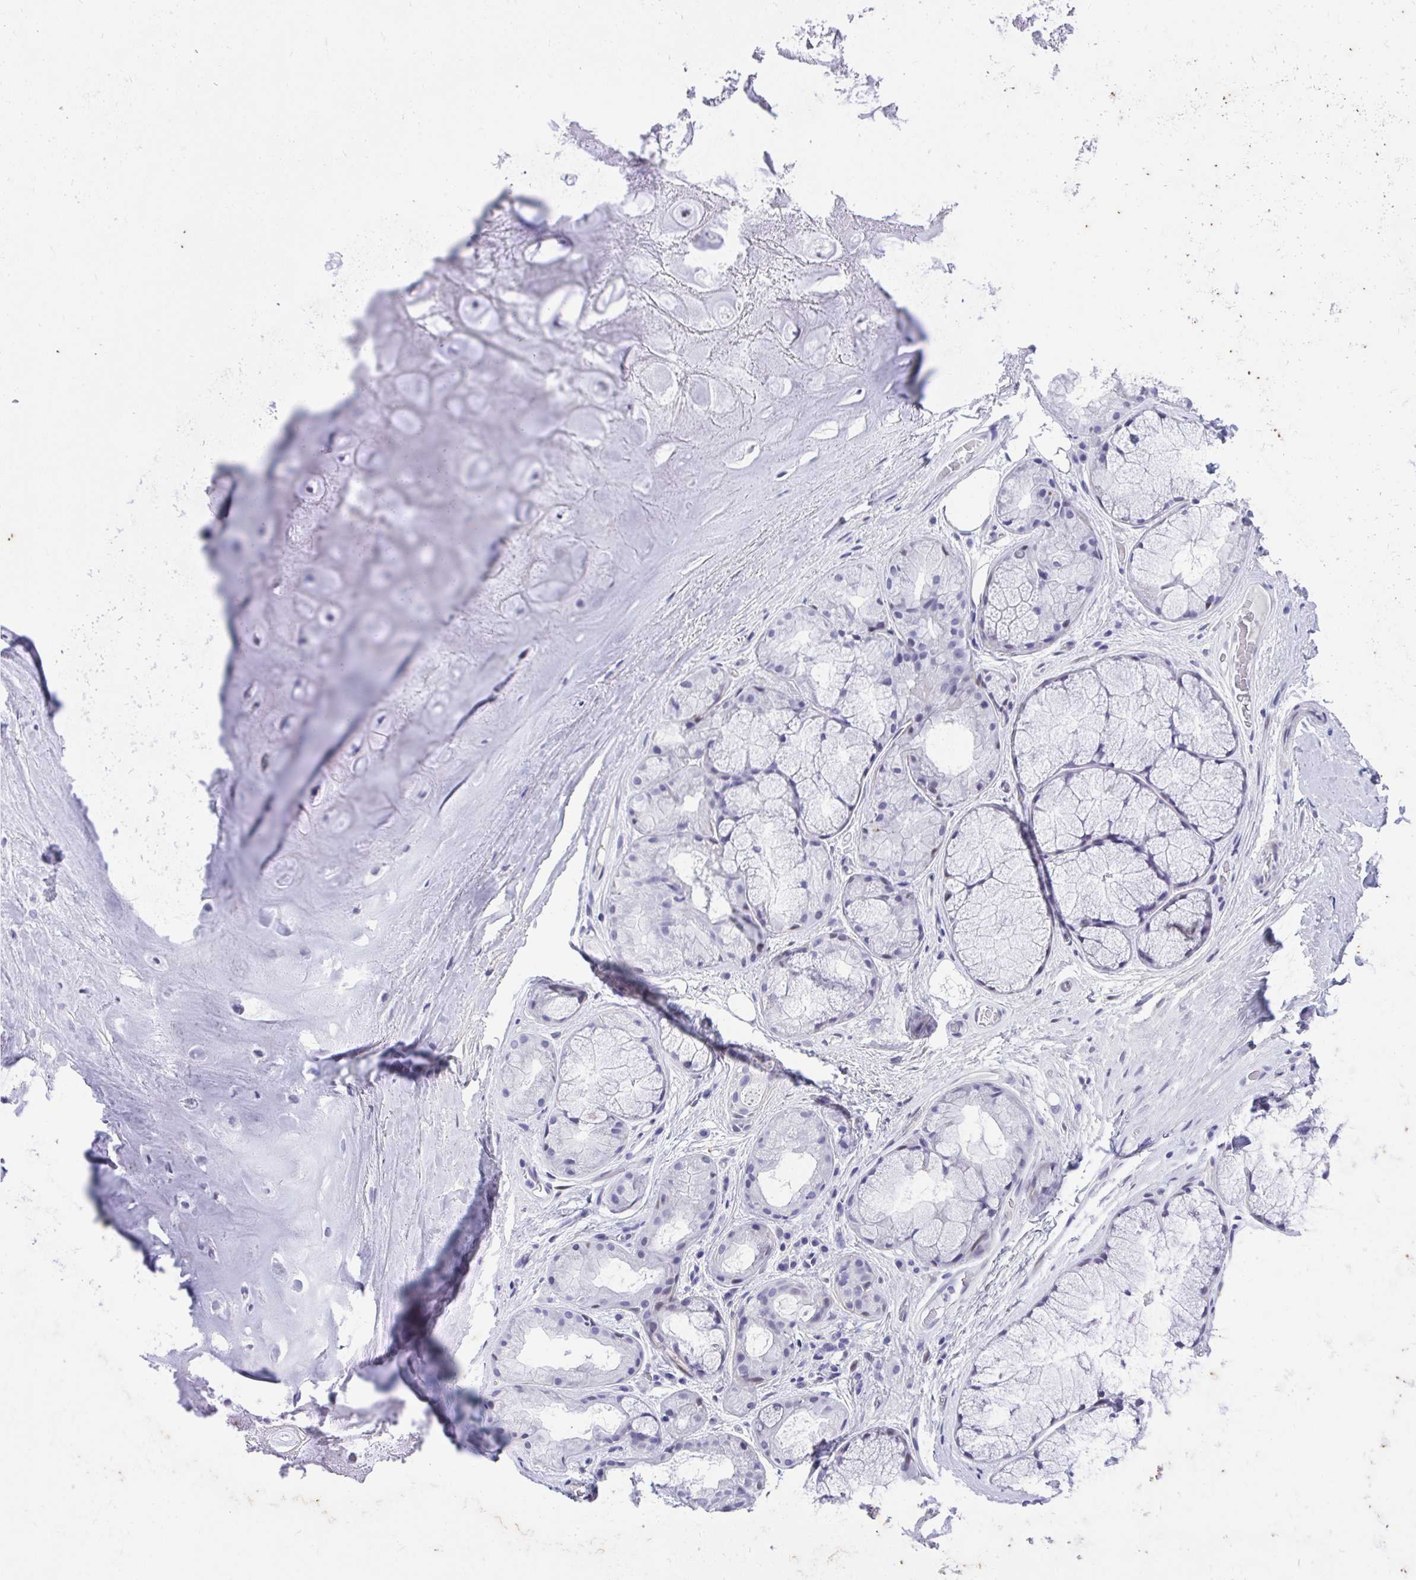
{"staining": {"intensity": "negative", "quantity": "none", "location": "none"}, "tissue": "soft tissue", "cell_type": "Chondrocytes", "image_type": "normal", "snomed": [{"axis": "morphology", "description": "Normal tissue, NOS"}, {"axis": "topography", "description": "Lymph node"}, {"axis": "topography", "description": "Cartilage tissue"}, {"axis": "topography", "description": "Nasopharynx"}], "caption": "DAB (3,3'-diaminobenzidine) immunohistochemical staining of unremarkable human soft tissue reveals no significant staining in chondrocytes. (DAB IHC, high magnification).", "gene": "KLK1", "patient": {"sex": "male", "age": 63}}